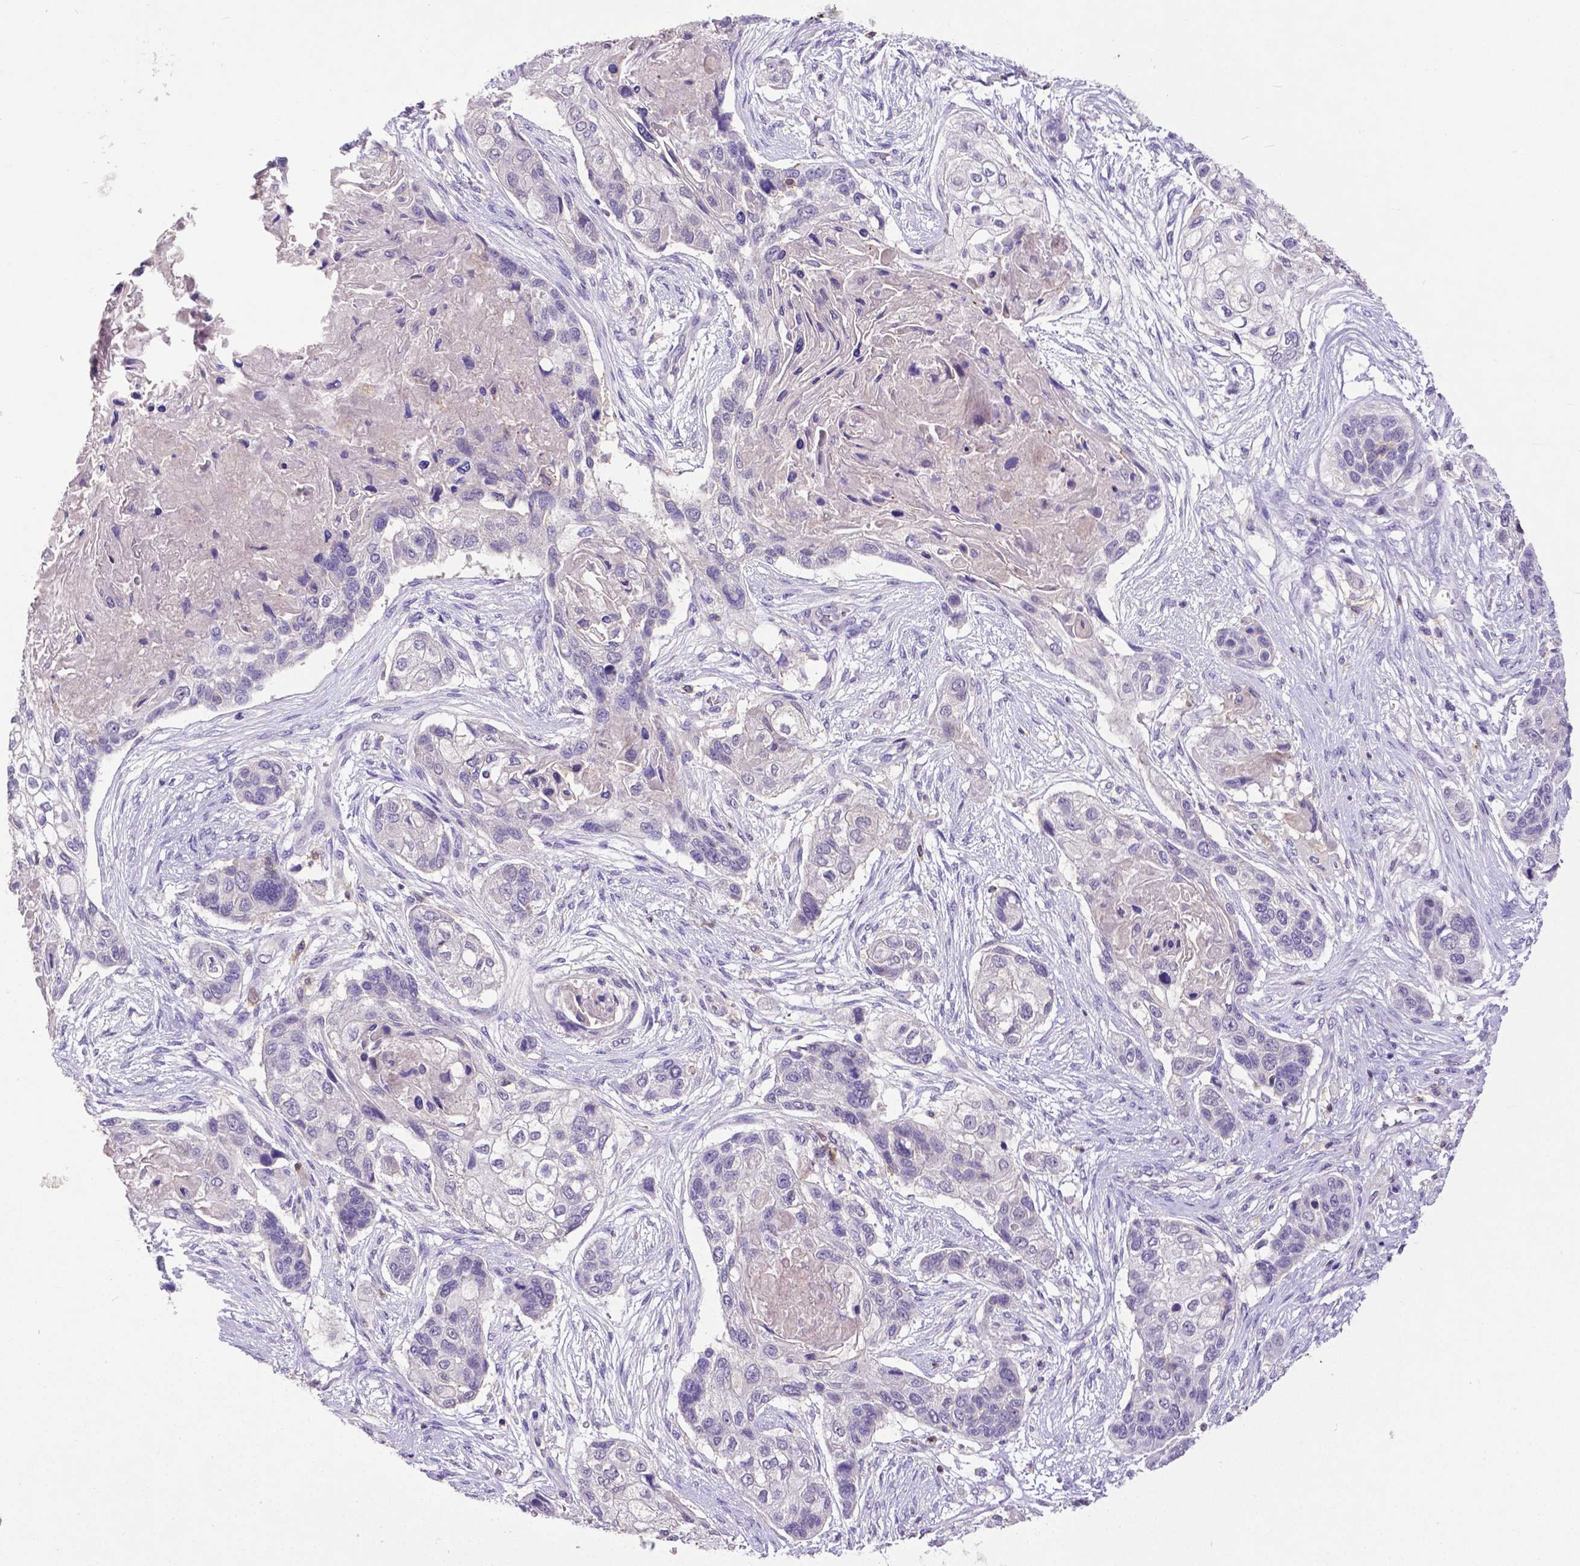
{"staining": {"intensity": "negative", "quantity": "none", "location": "none"}, "tissue": "lung cancer", "cell_type": "Tumor cells", "image_type": "cancer", "snomed": [{"axis": "morphology", "description": "Squamous cell carcinoma, NOS"}, {"axis": "topography", "description": "Lung"}], "caption": "High power microscopy photomicrograph of an immunohistochemistry (IHC) image of lung cancer, revealing no significant expression in tumor cells.", "gene": "CD4", "patient": {"sex": "male", "age": 69}}